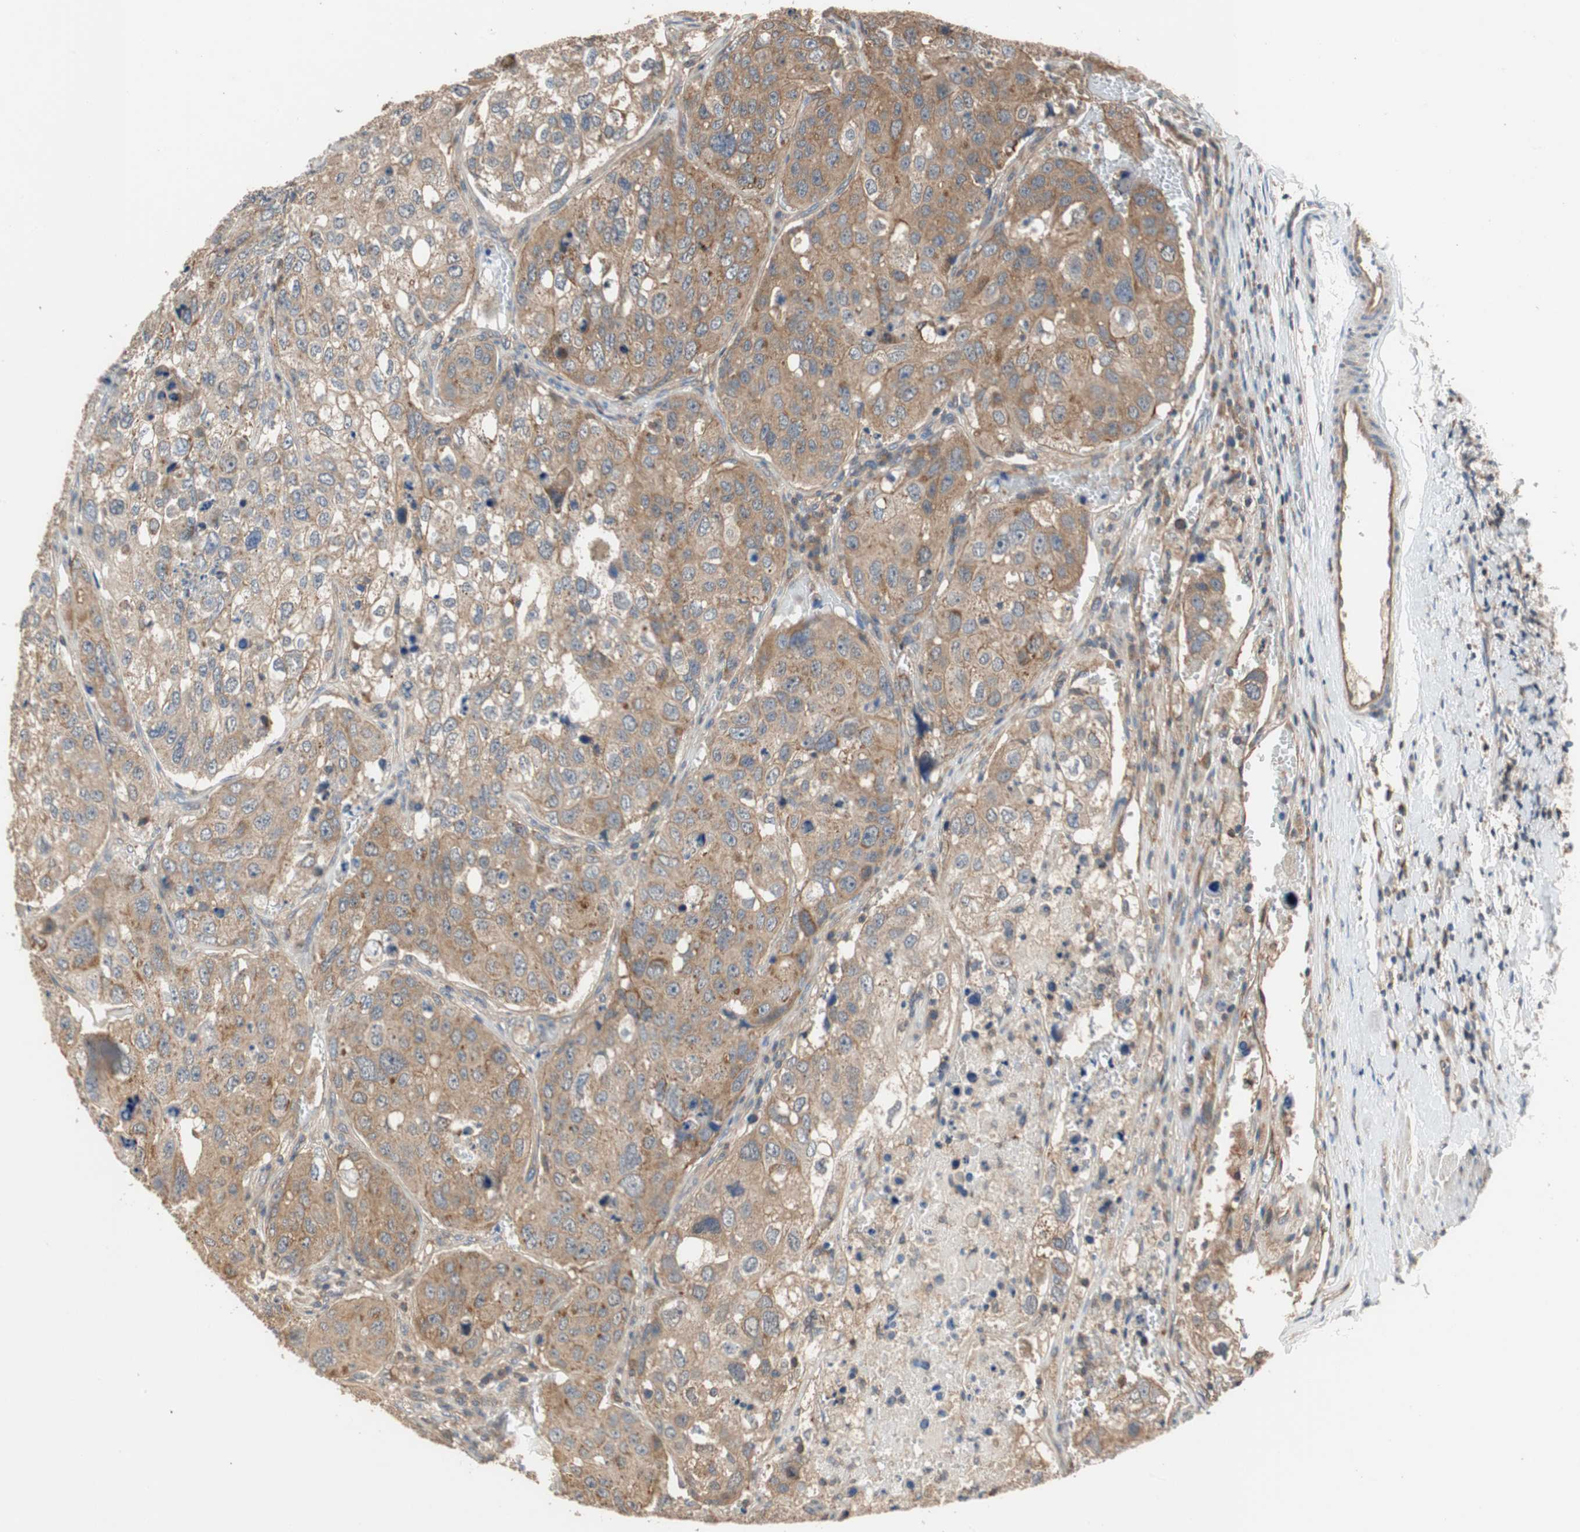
{"staining": {"intensity": "moderate", "quantity": ">75%", "location": "cytoplasmic/membranous"}, "tissue": "urothelial cancer", "cell_type": "Tumor cells", "image_type": "cancer", "snomed": [{"axis": "morphology", "description": "Urothelial carcinoma, High grade"}, {"axis": "topography", "description": "Lymph node"}, {"axis": "topography", "description": "Urinary bladder"}], "caption": "A medium amount of moderate cytoplasmic/membranous expression is seen in about >75% of tumor cells in high-grade urothelial carcinoma tissue.", "gene": "MAP4K2", "patient": {"sex": "male", "age": 51}}